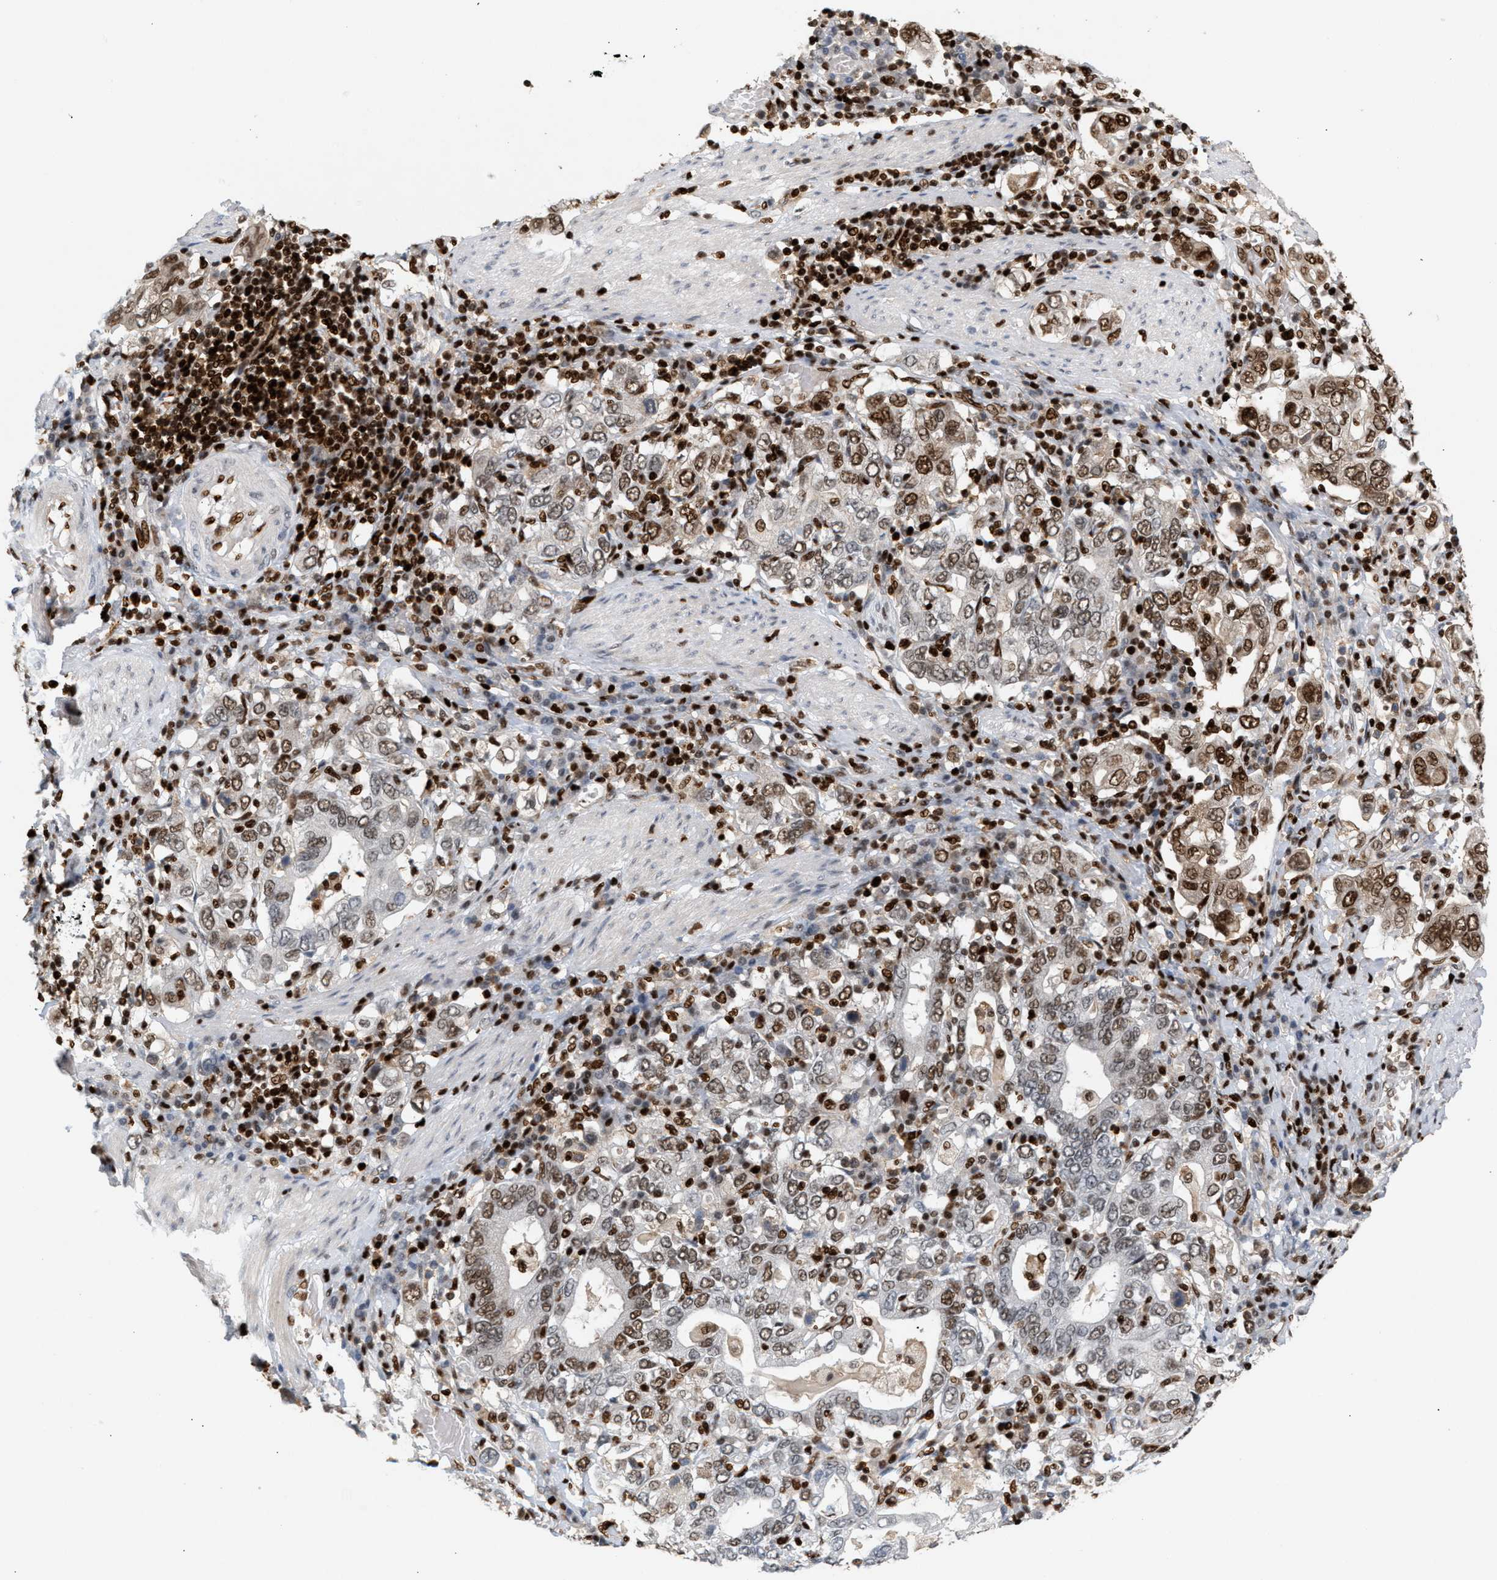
{"staining": {"intensity": "moderate", "quantity": ">75%", "location": "nuclear"}, "tissue": "stomach cancer", "cell_type": "Tumor cells", "image_type": "cancer", "snomed": [{"axis": "morphology", "description": "Adenocarcinoma, NOS"}, {"axis": "topography", "description": "Stomach, upper"}], "caption": "Moderate nuclear protein expression is seen in about >75% of tumor cells in stomach cancer.", "gene": "RNASEK-C17orf49", "patient": {"sex": "male", "age": 62}}